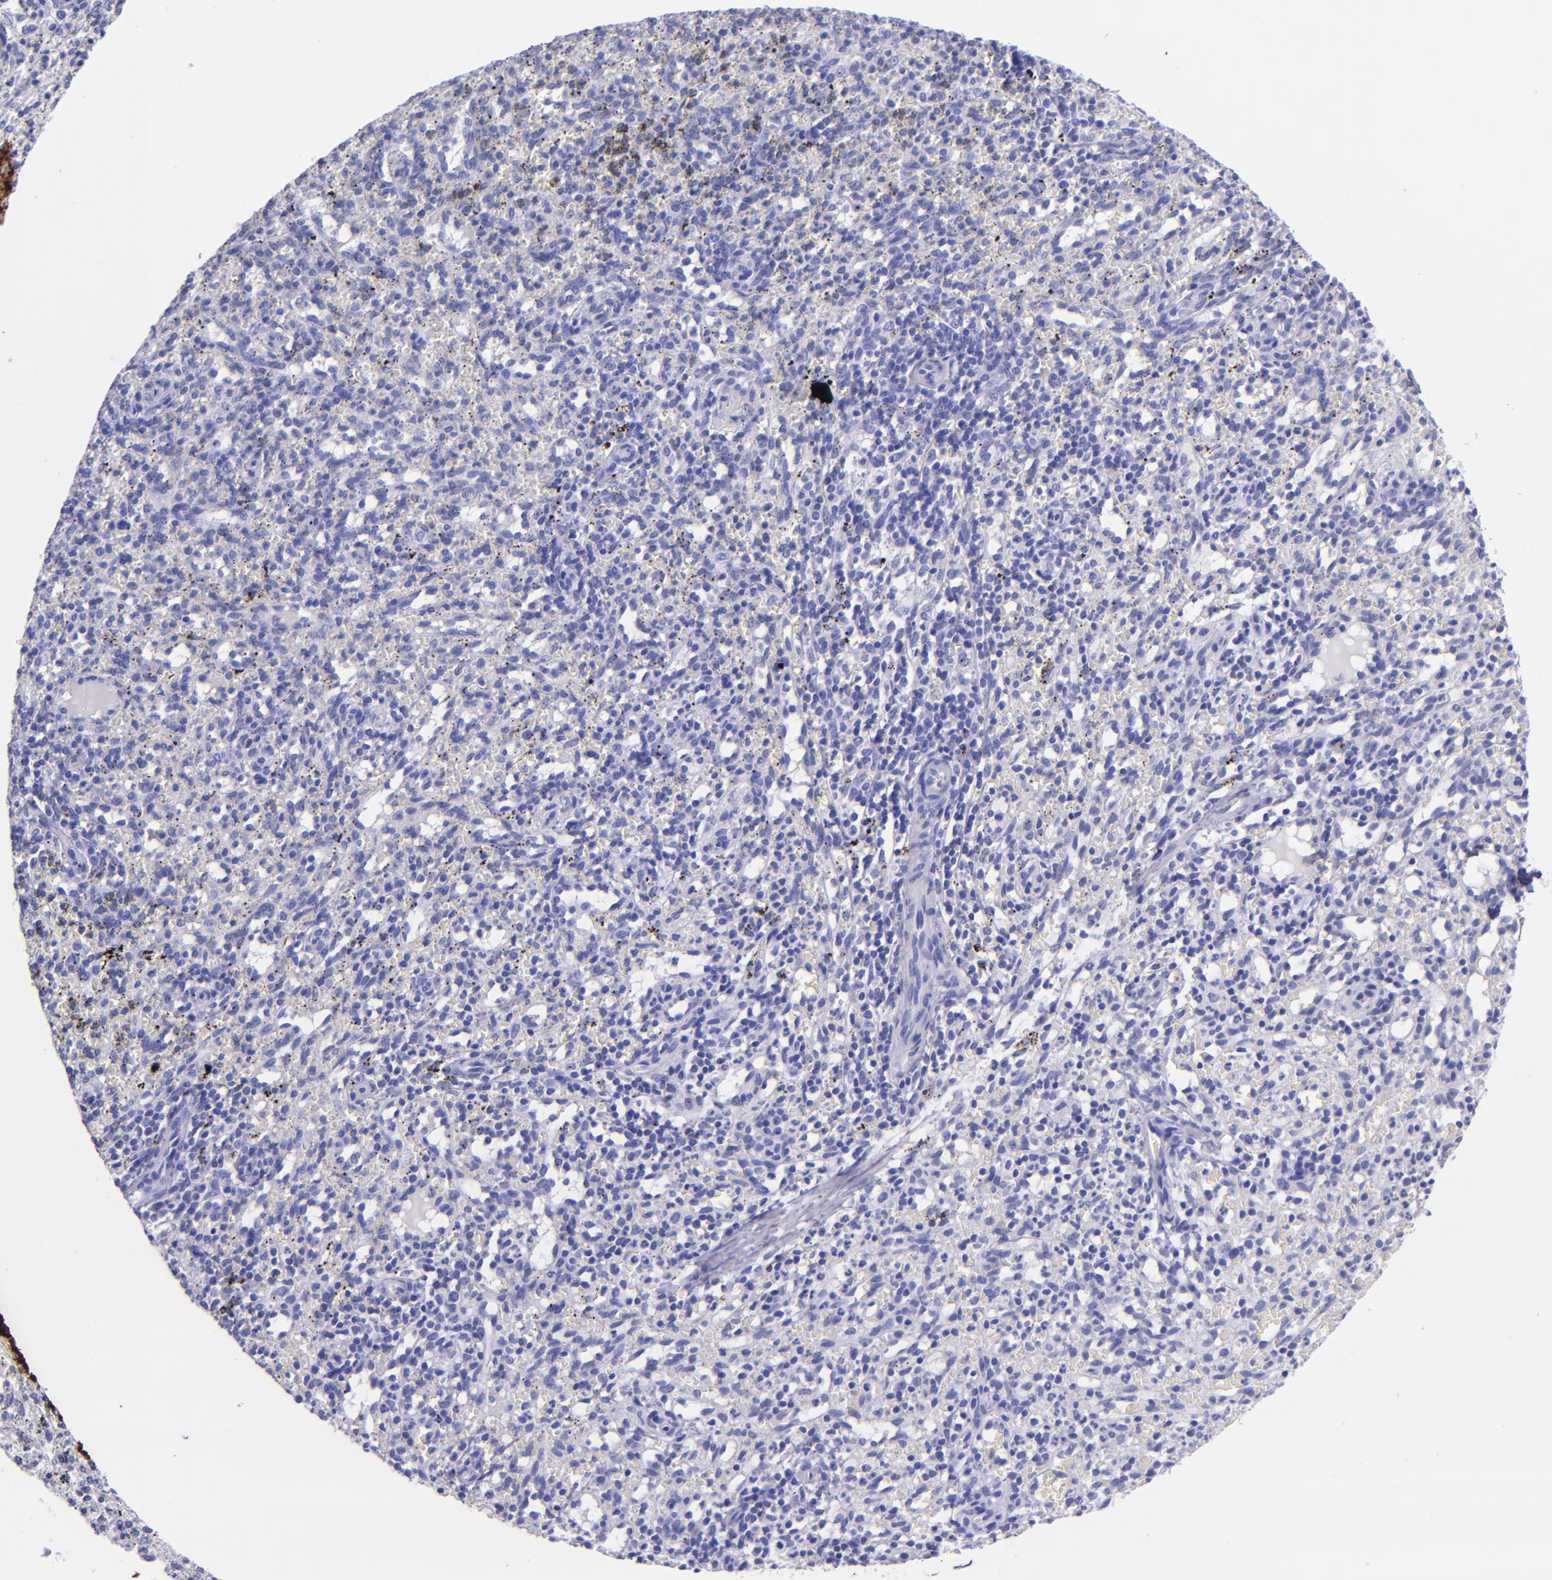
{"staining": {"intensity": "negative", "quantity": "none", "location": "none"}, "tissue": "spleen", "cell_type": "Cells in red pulp", "image_type": "normal", "snomed": [{"axis": "morphology", "description": "Normal tissue, NOS"}, {"axis": "topography", "description": "Spleen"}], "caption": "High power microscopy histopathology image of an IHC histopathology image of benign spleen, revealing no significant staining in cells in red pulp. The staining is performed using DAB brown chromogen with nuclei counter-stained in using hematoxylin.", "gene": "MBP", "patient": {"sex": "female", "age": 10}}